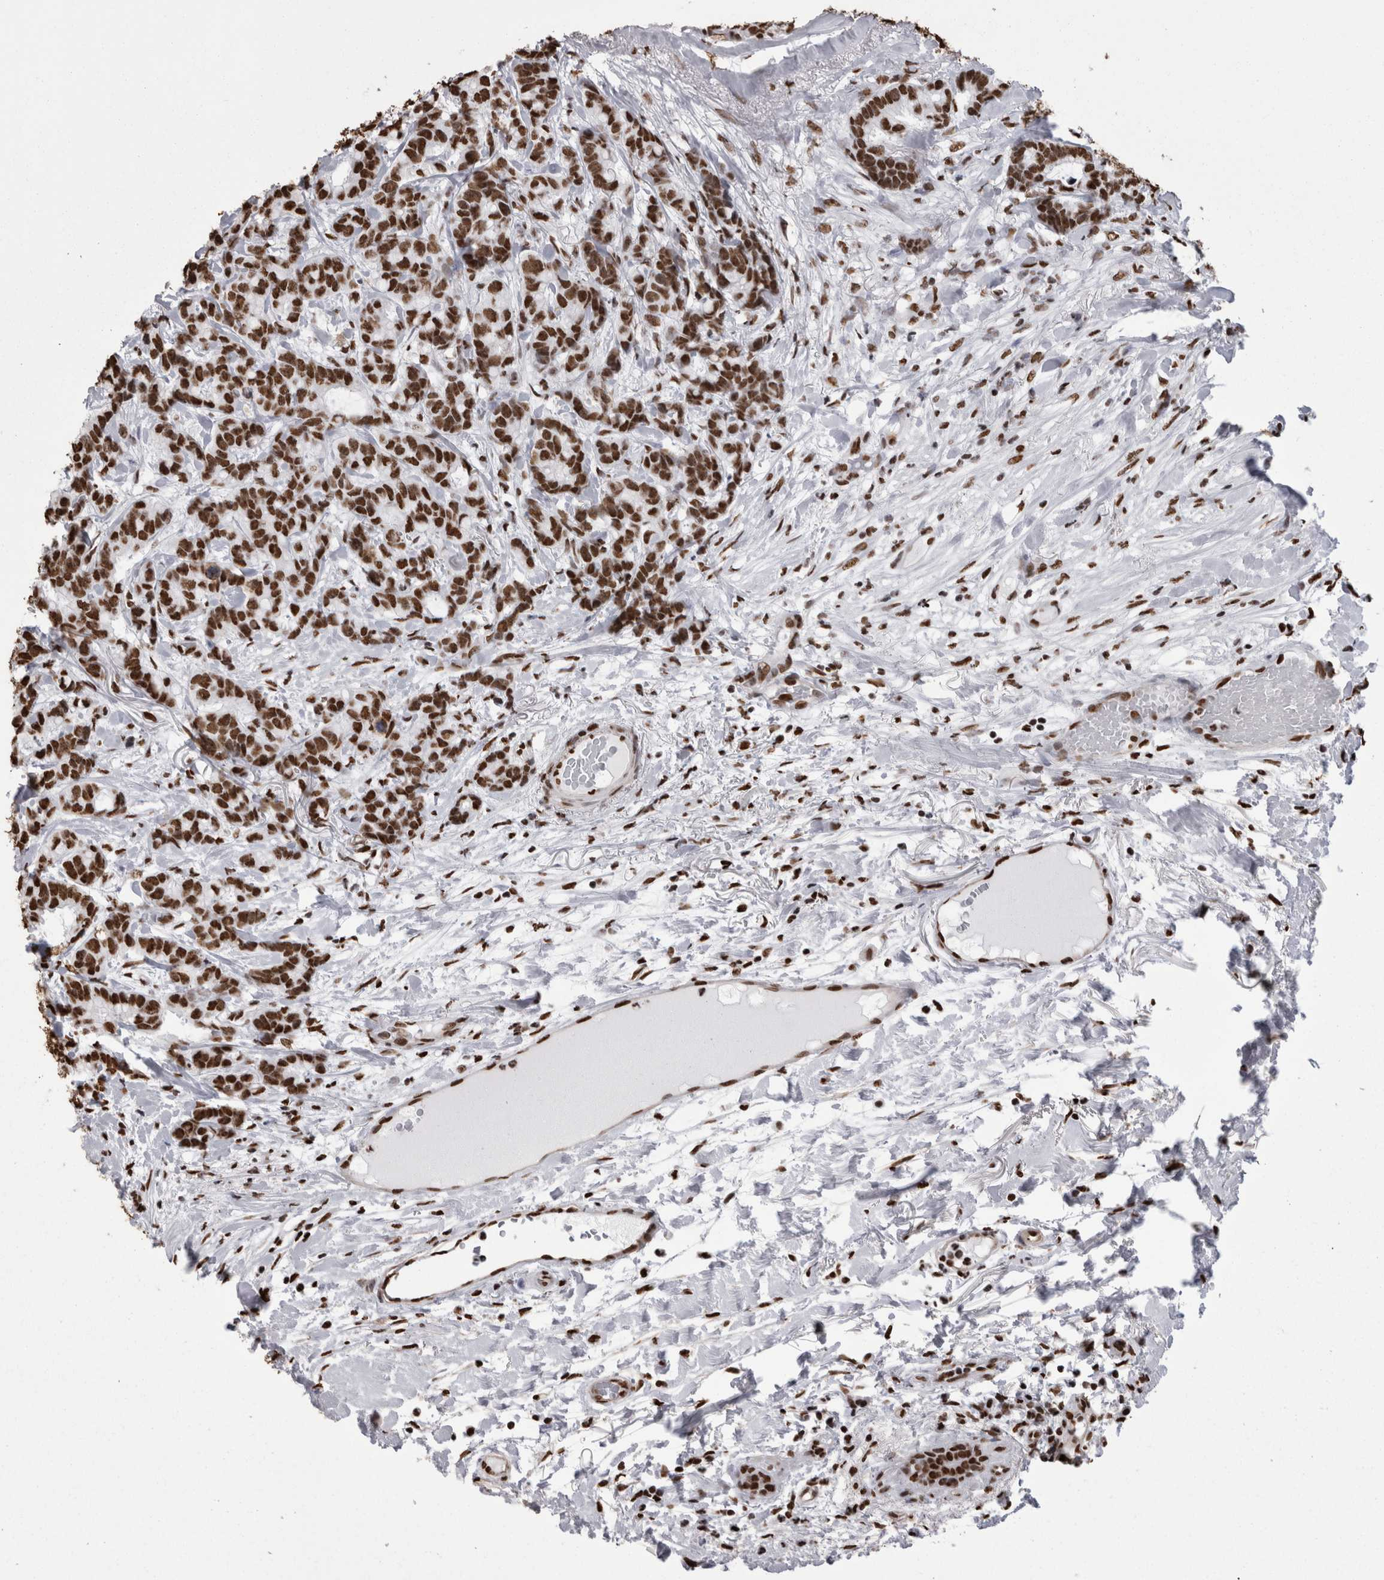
{"staining": {"intensity": "strong", "quantity": ">75%", "location": "nuclear"}, "tissue": "breast cancer", "cell_type": "Tumor cells", "image_type": "cancer", "snomed": [{"axis": "morphology", "description": "Duct carcinoma"}, {"axis": "topography", "description": "Breast"}], "caption": "An IHC micrograph of neoplastic tissue is shown. Protein staining in brown labels strong nuclear positivity in breast cancer (infiltrating ductal carcinoma) within tumor cells.", "gene": "HNRNPM", "patient": {"sex": "female", "age": 87}}